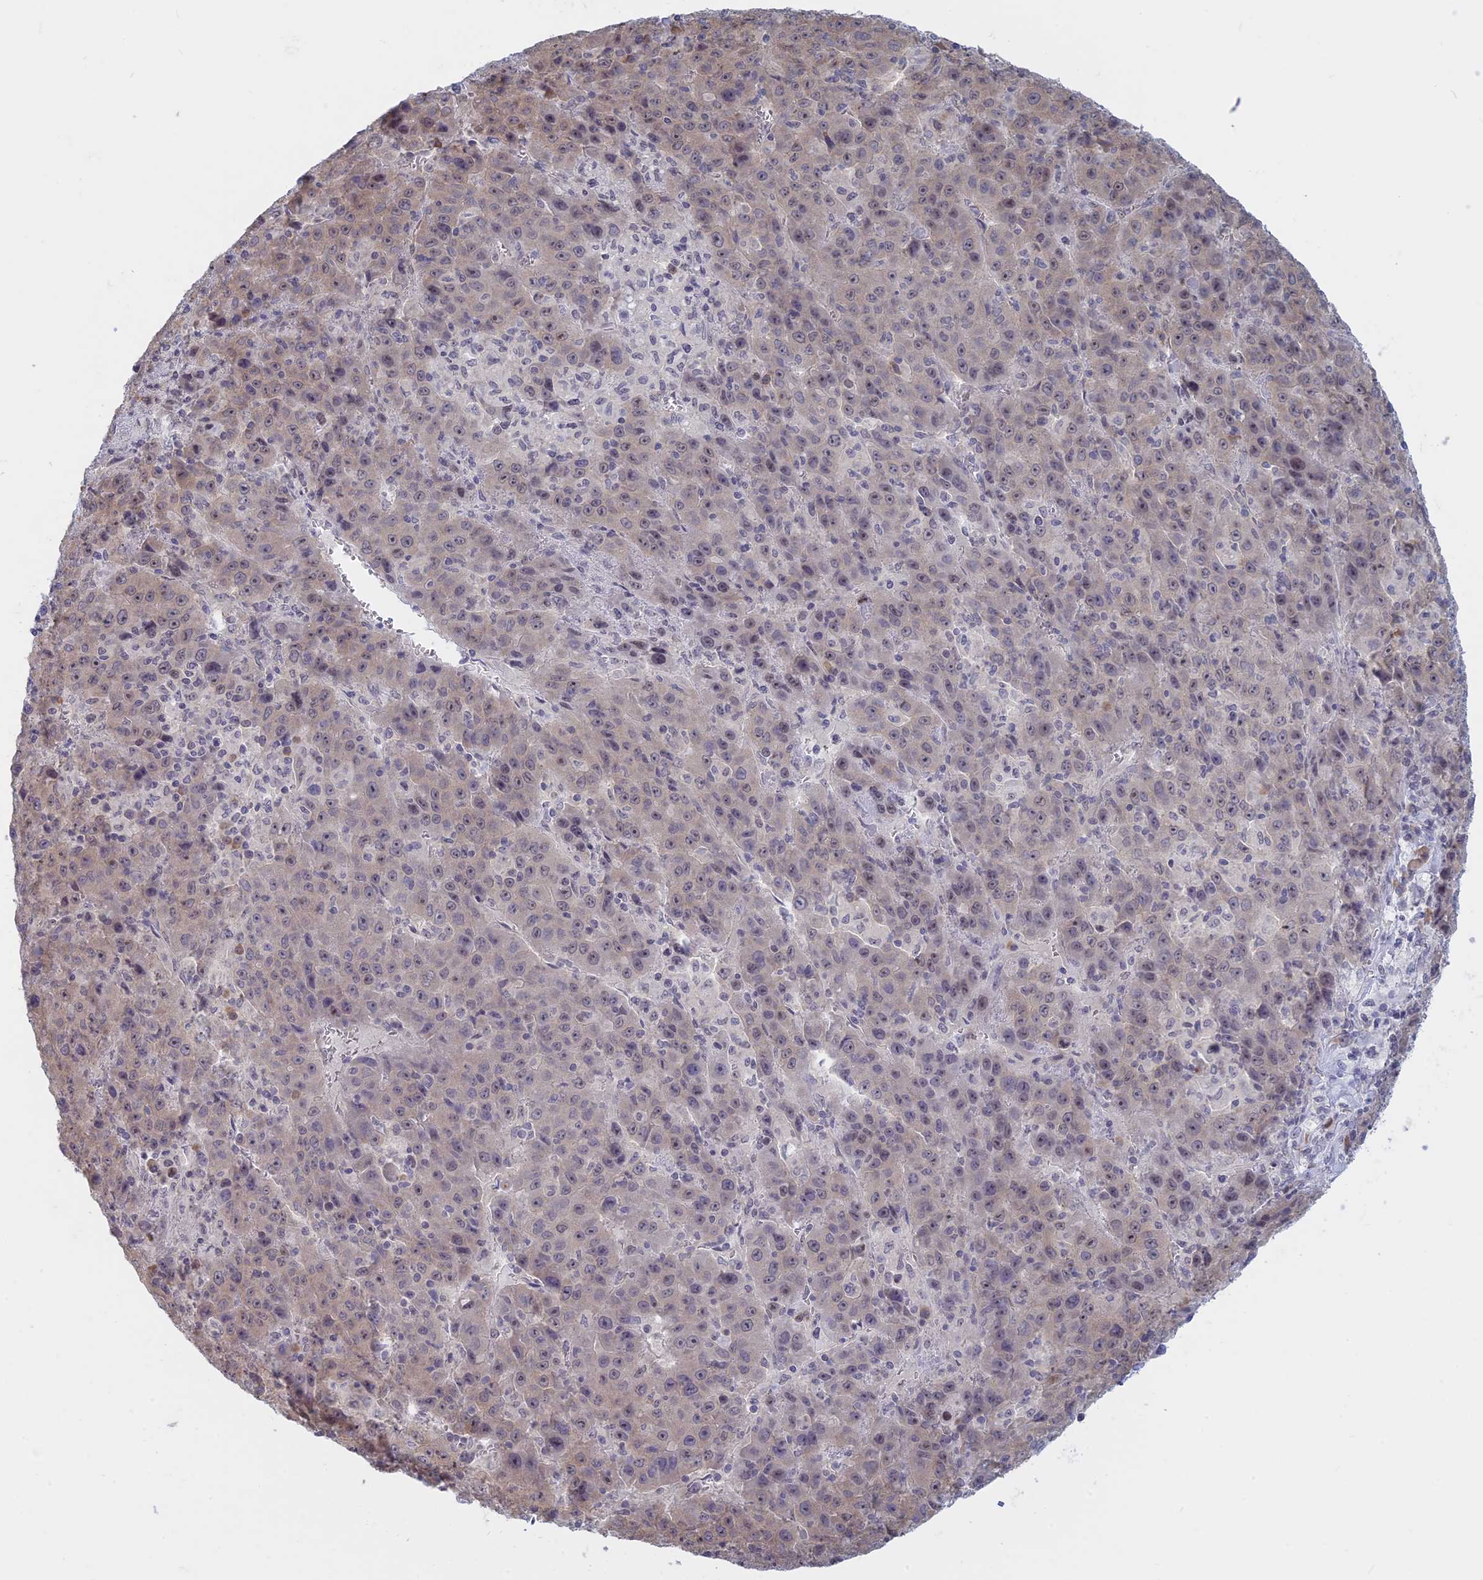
{"staining": {"intensity": "weak", "quantity": "25%-75%", "location": "cytoplasmic/membranous,nuclear"}, "tissue": "liver cancer", "cell_type": "Tumor cells", "image_type": "cancer", "snomed": [{"axis": "morphology", "description": "Carcinoma, Hepatocellular, NOS"}, {"axis": "topography", "description": "Liver"}], "caption": "A high-resolution image shows immunohistochemistry staining of liver cancer (hepatocellular carcinoma), which demonstrates weak cytoplasmic/membranous and nuclear positivity in about 25%-75% of tumor cells.", "gene": "RPS19BP1", "patient": {"sex": "female", "age": 53}}